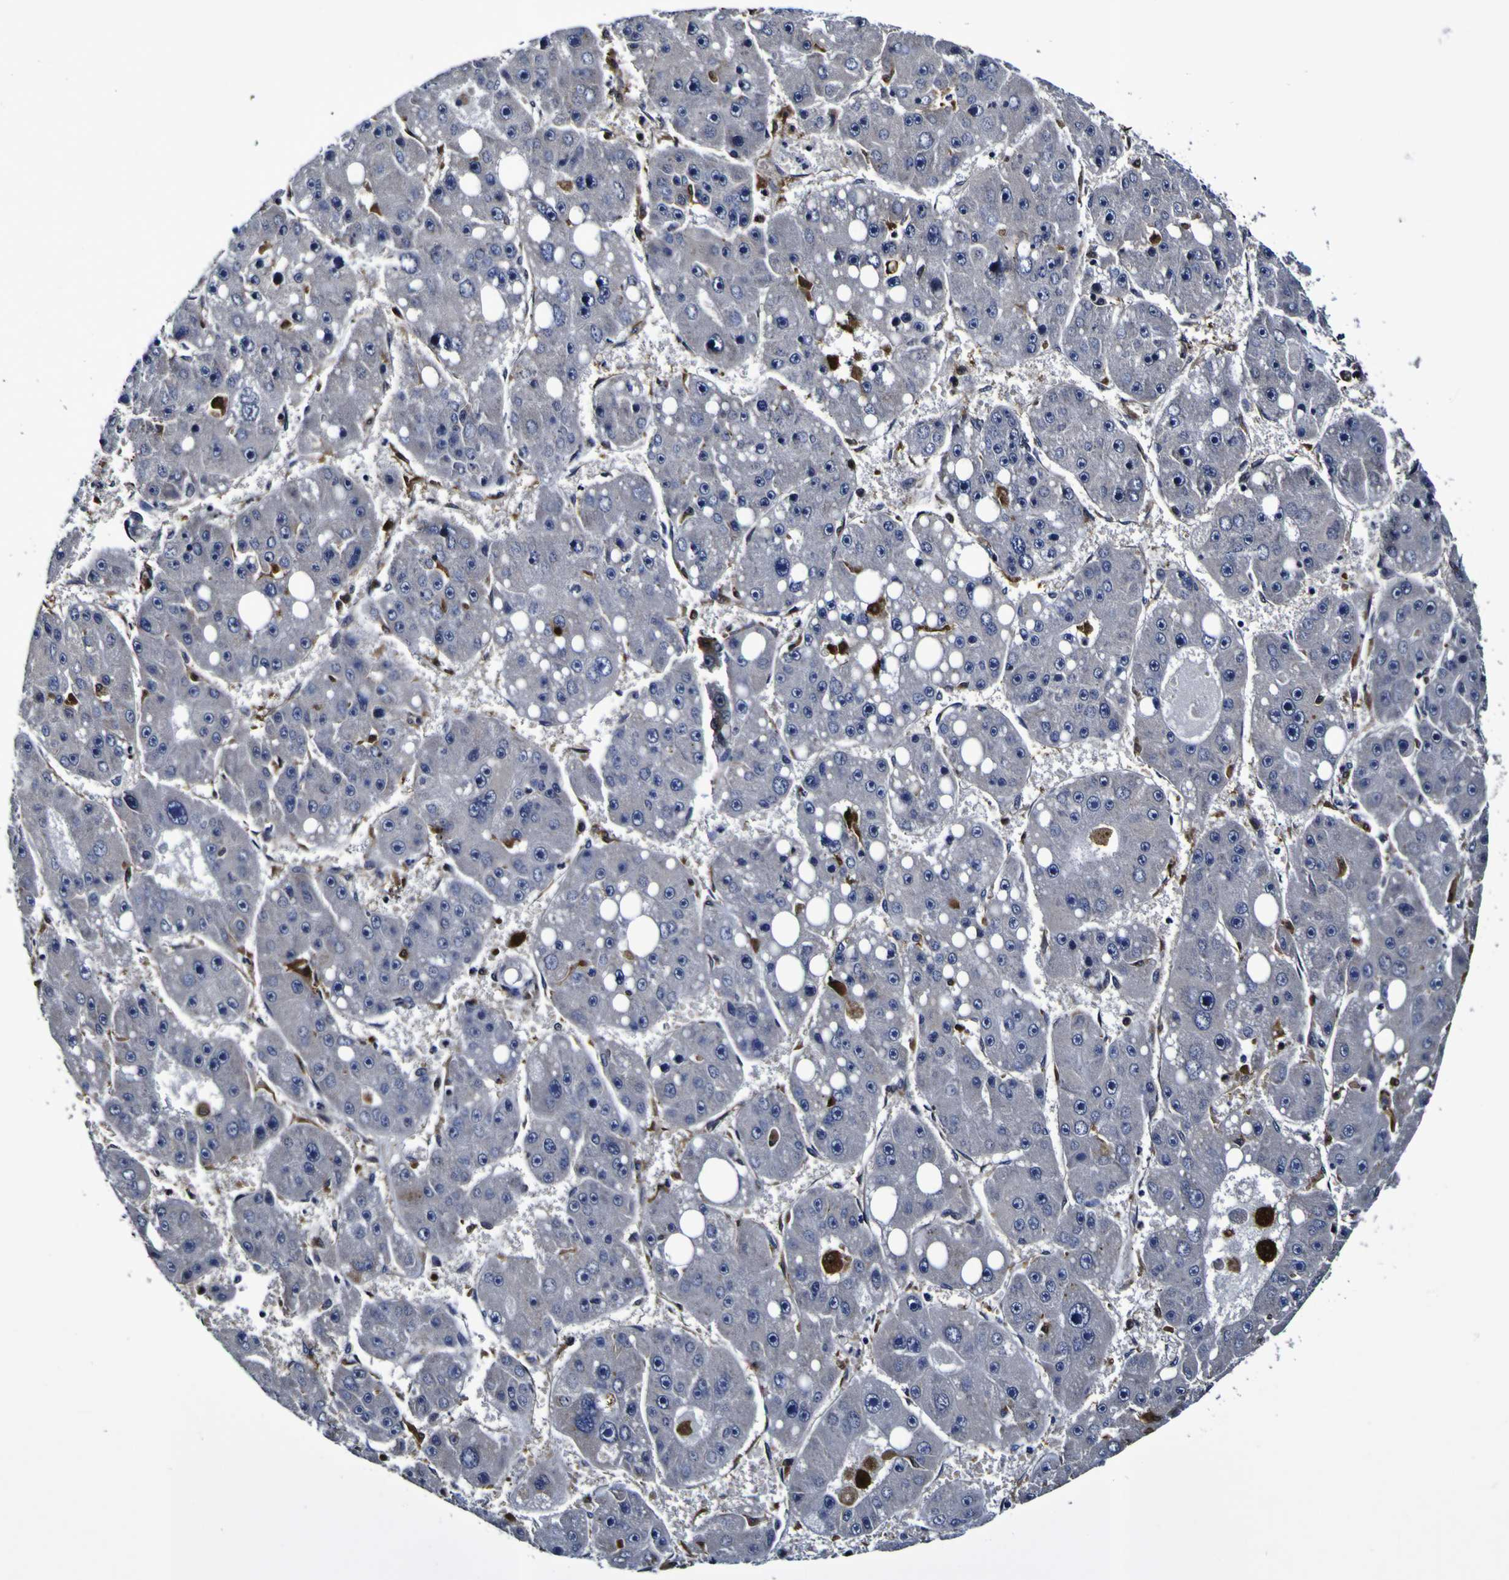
{"staining": {"intensity": "negative", "quantity": "none", "location": "none"}, "tissue": "liver cancer", "cell_type": "Tumor cells", "image_type": "cancer", "snomed": [{"axis": "morphology", "description": "Carcinoma, Hepatocellular, NOS"}, {"axis": "topography", "description": "Liver"}], "caption": "Immunohistochemistry (IHC) histopathology image of neoplastic tissue: human hepatocellular carcinoma (liver) stained with DAB exhibits no significant protein positivity in tumor cells.", "gene": "GPX1", "patient": {"sex": "female", "age": 61}}